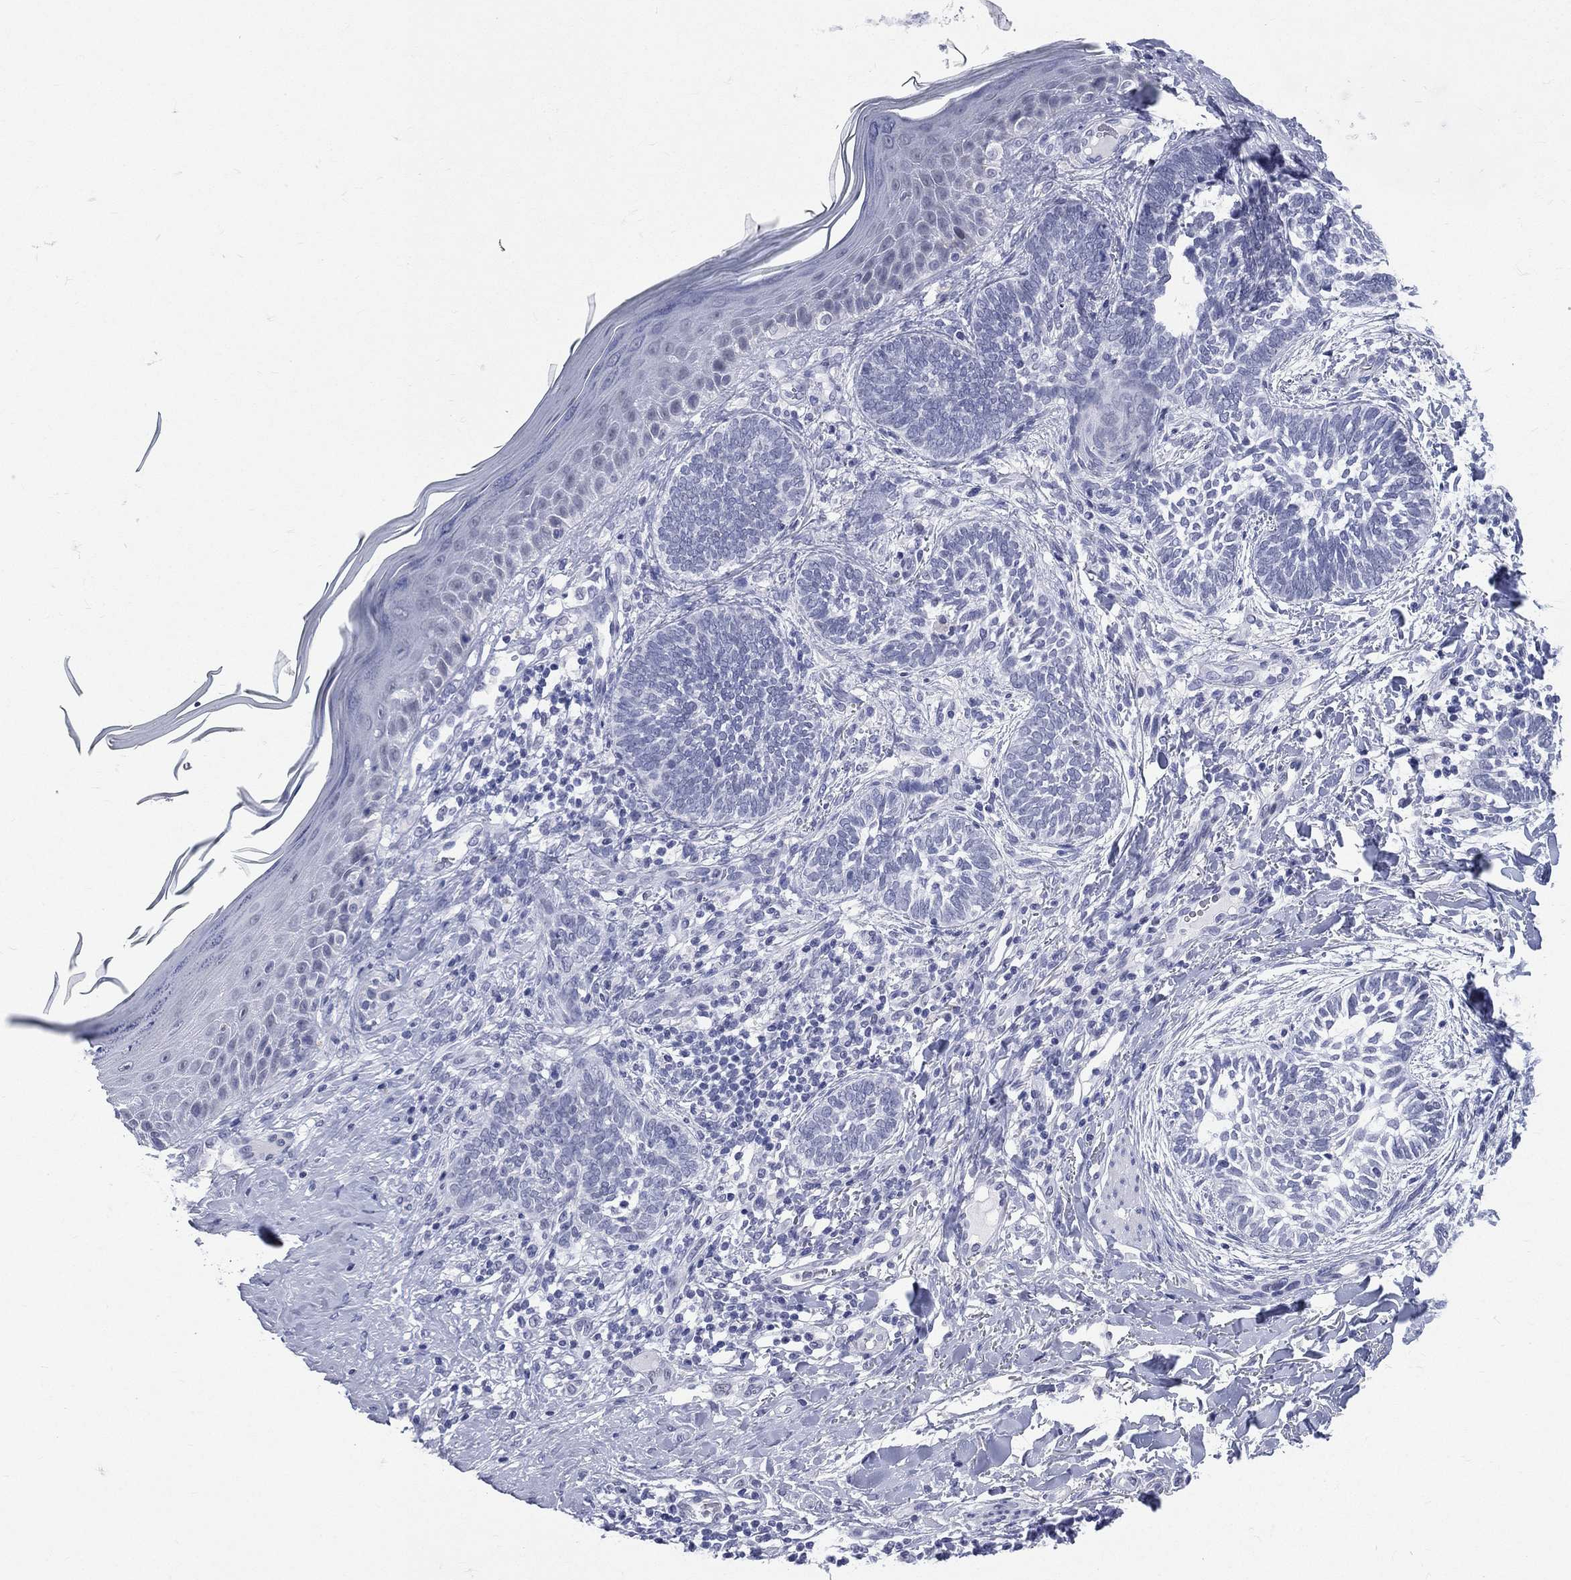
{"staining": {"intensity": "negative", "quantity": "none", "location": "none"}, "tissue": "skin cancer", "cell_type": "Tumor cells", "image_type": "cancer", "snomed": [{"axis": "morphology", "description": "Normal tissue, NOS"}, {"axis": "morphology", "description": "Basal cell carcinoma"}, {"axis": "topography", "description": "Skin"}], "caption": "A high-resolution micrograph shows immunohistochemistry staining of skin cancer, which demonstrates no significant expression in tumor cells.", "gene": "MLLT10", "patient": {"sex": "male", "age": 46}}